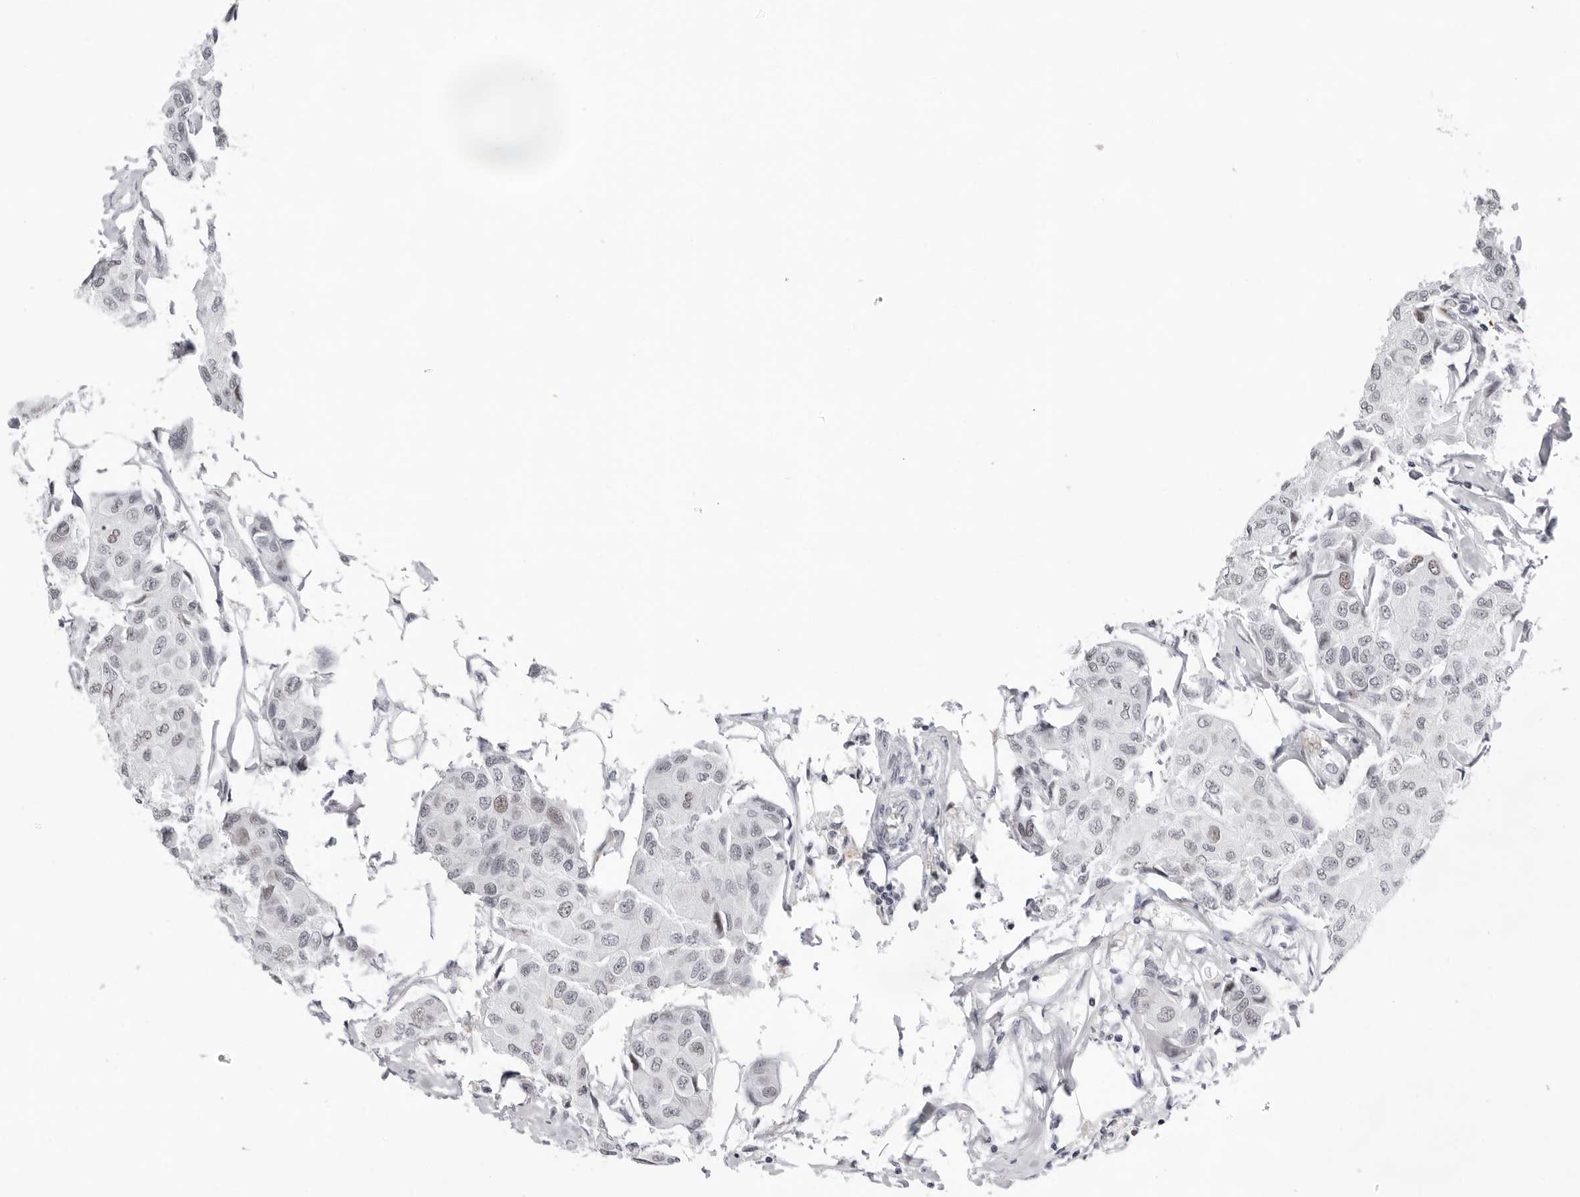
{"staining": {"intensity": "weak", "quantity": ">75%", "location": "nuclear"}, "tissue": "breast cancer", "cell_type": "Tumor cells", "image_type": "cancer", "snomed": [{"axis": "morphology", "description": "Duct carcinoma"}, {"axis": "topography", "description": "Breast"}], "caption": "IHC histopathology image of neoplastic tissue: human infiltrating ductal carcinoma (breast) stained using IHC shows low levels of weak protein expression localized specifically in the nuclear of tumor cells, appearing as a nuclear brown color.", "gene": "USP1", "patient": {"sex": "female", "age": 80}}